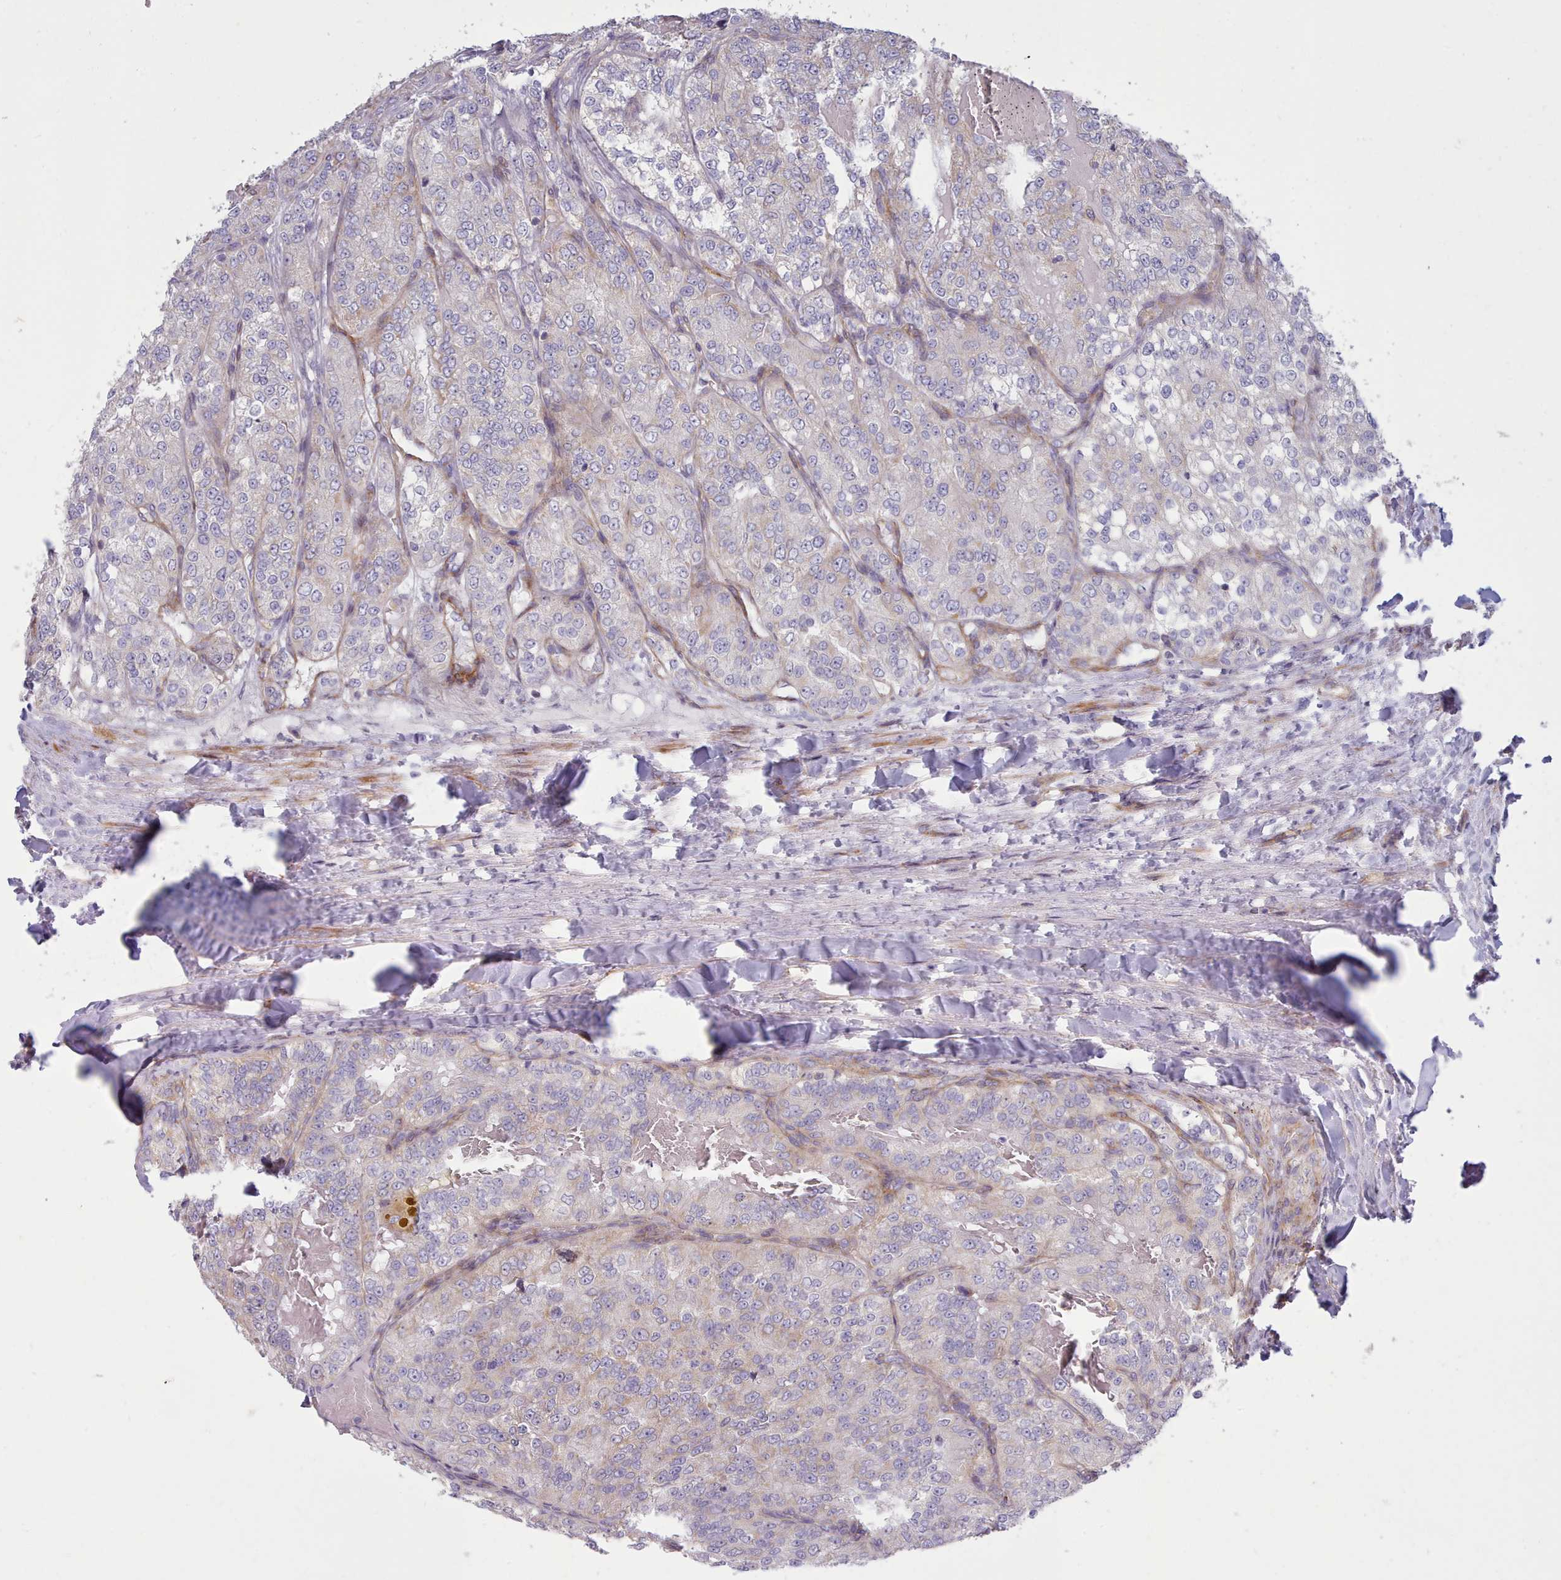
{"staining": {"intensity": "negative", "quantity": "none", "location": "none"}, "tissue": "renal cancer", "cell_type": "Tumor cells", "image_type": "cancer", "snomed": [{"axis": "morphology", "description": "Adenocarcinoma, NOS"}, {"axis": "topography", "description": "Kidney"}], "caption": "Immunohistochemical staining of adenocarcinoma (renal) reveals no significant positivity in tumor cells.", "gene": "MRPL21", "patient": {"sex": "female", "age": 63}}